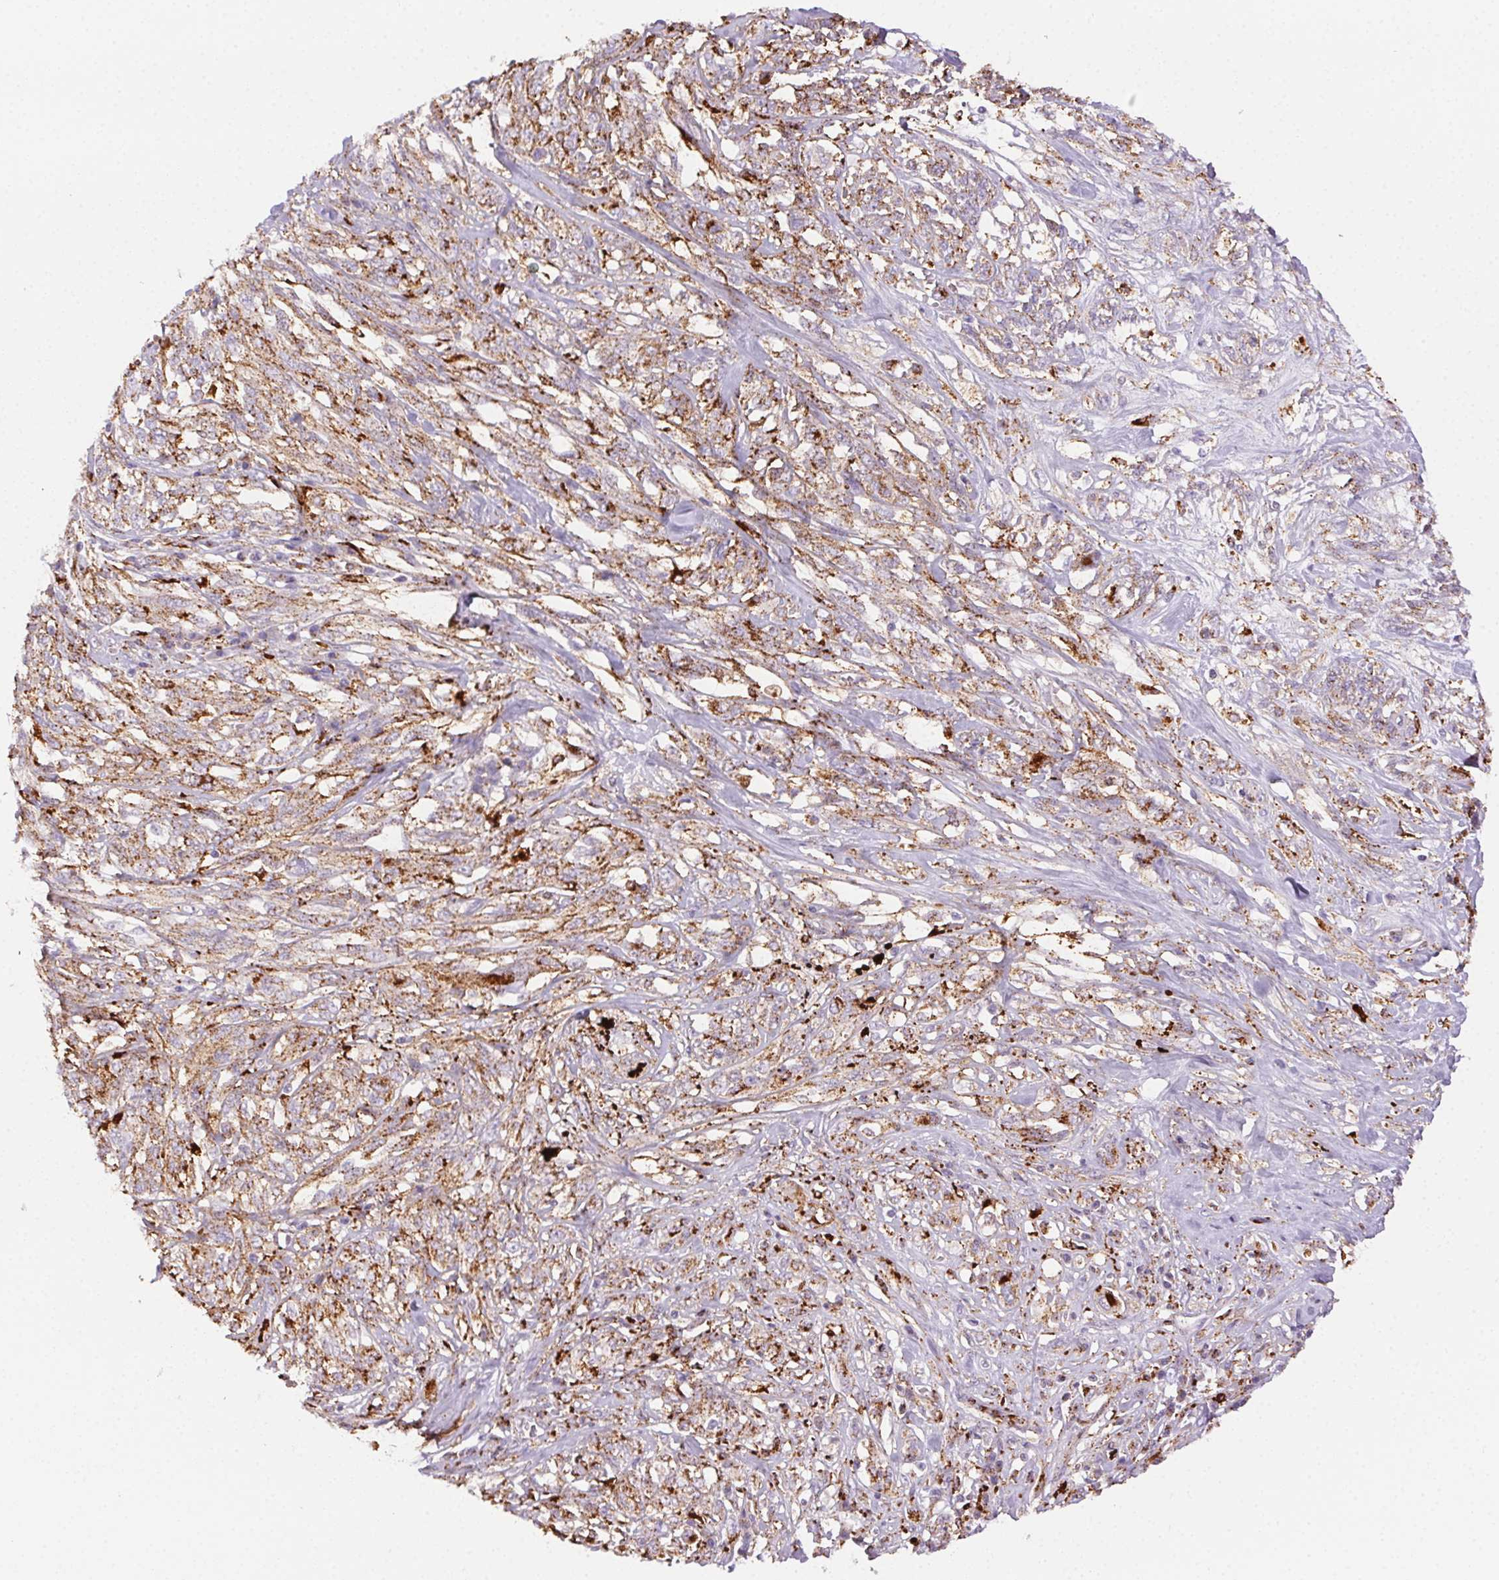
{"staining": {"intensity": "moderate", "quantity": ">75%", "location": "cytoplasmic/membranous"}, "tissue": "melanoma", "cell_type": "Tumor cells", "image_type": "cancer", "snomed": [{"axis": "morphology", "description": "Malignant melanoma, NOS"}, {"axis": "topography", "description": "Skin"}], "caption": "Melanoma stained with a protein marker displays moderate staining in tumor cells.", "gene": "SCPEP1", "patient": {"sex": "female", "age": 91}}